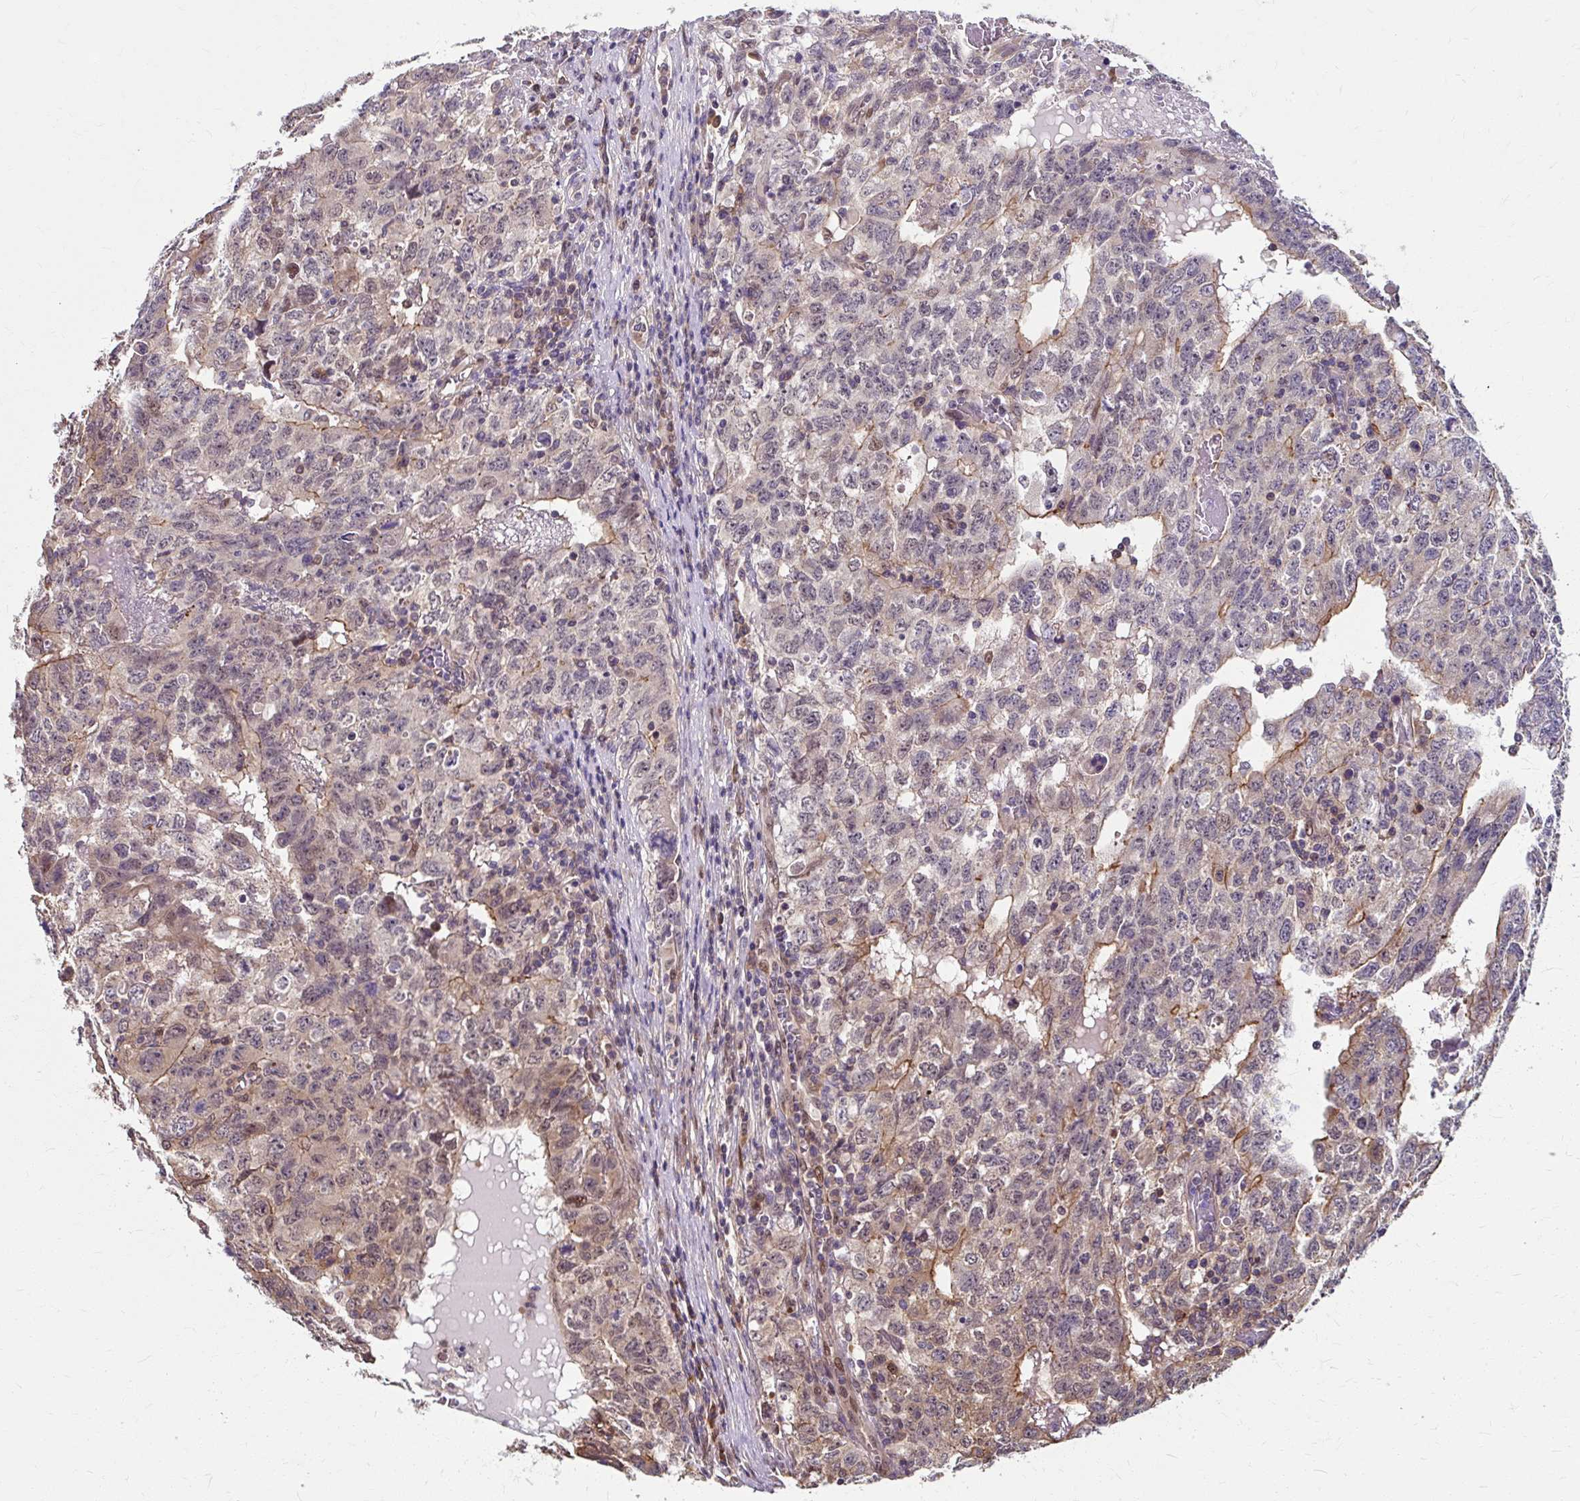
{"staining": {"intensity": "moderate", "quantity": "<25%", "location": "cytoplasmic/membranous"}, "tissue": "testis cancer", "cell_type": "Tumor cells", "image_type": "cancer", "snomed": [{"axis": "morphology", "description": "Carcinoma, Embryonal, NOS"}, {"axis": "topography", "description": "Testis"}], "caption": "Brown immunohistochemical staining in testis cancer (embryonal carcinoma) exhibits moderate cytoplasmic/membranous positivity in about <25% of tumor cells.", "gene": "ZNF555", "patient": {"sex": "male", "age": 34}}